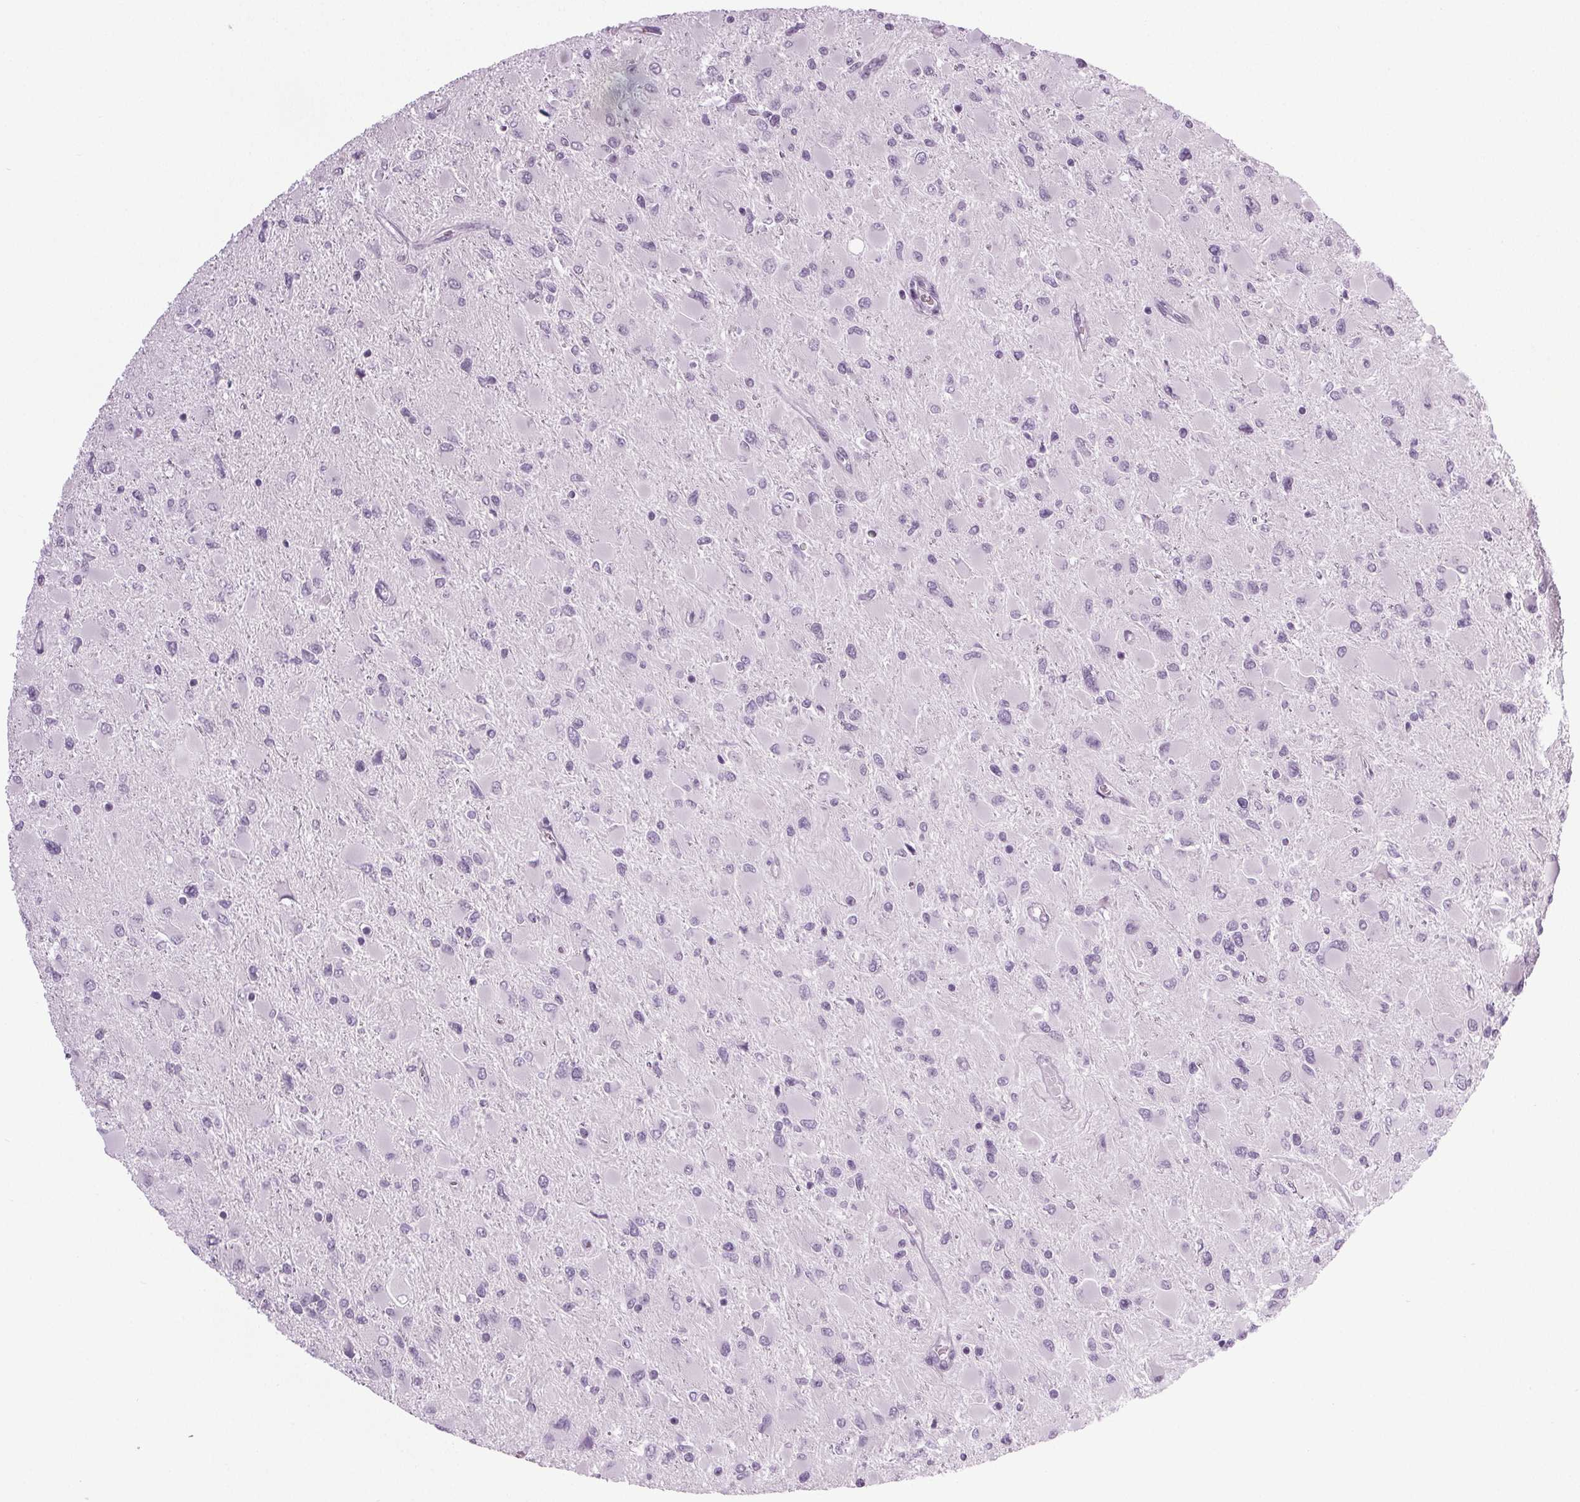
{"staining": {"intensity": "negative", "quantity": "none", "location": "none"}, "tissue": "glioma", "cell_type": "Tumor cells", "image_type": "cancer", "snomed": [{"axis": "morphology", "description": "Glioma, malignant, High grade"}, {"axis": "topography", "description": "Cerebral cortex"}], "caption": "Tumor cells are negative for protein expression in human glioma.", "gene": "IGF2BP1", "patient": {"sex": "female", "age": 36}}